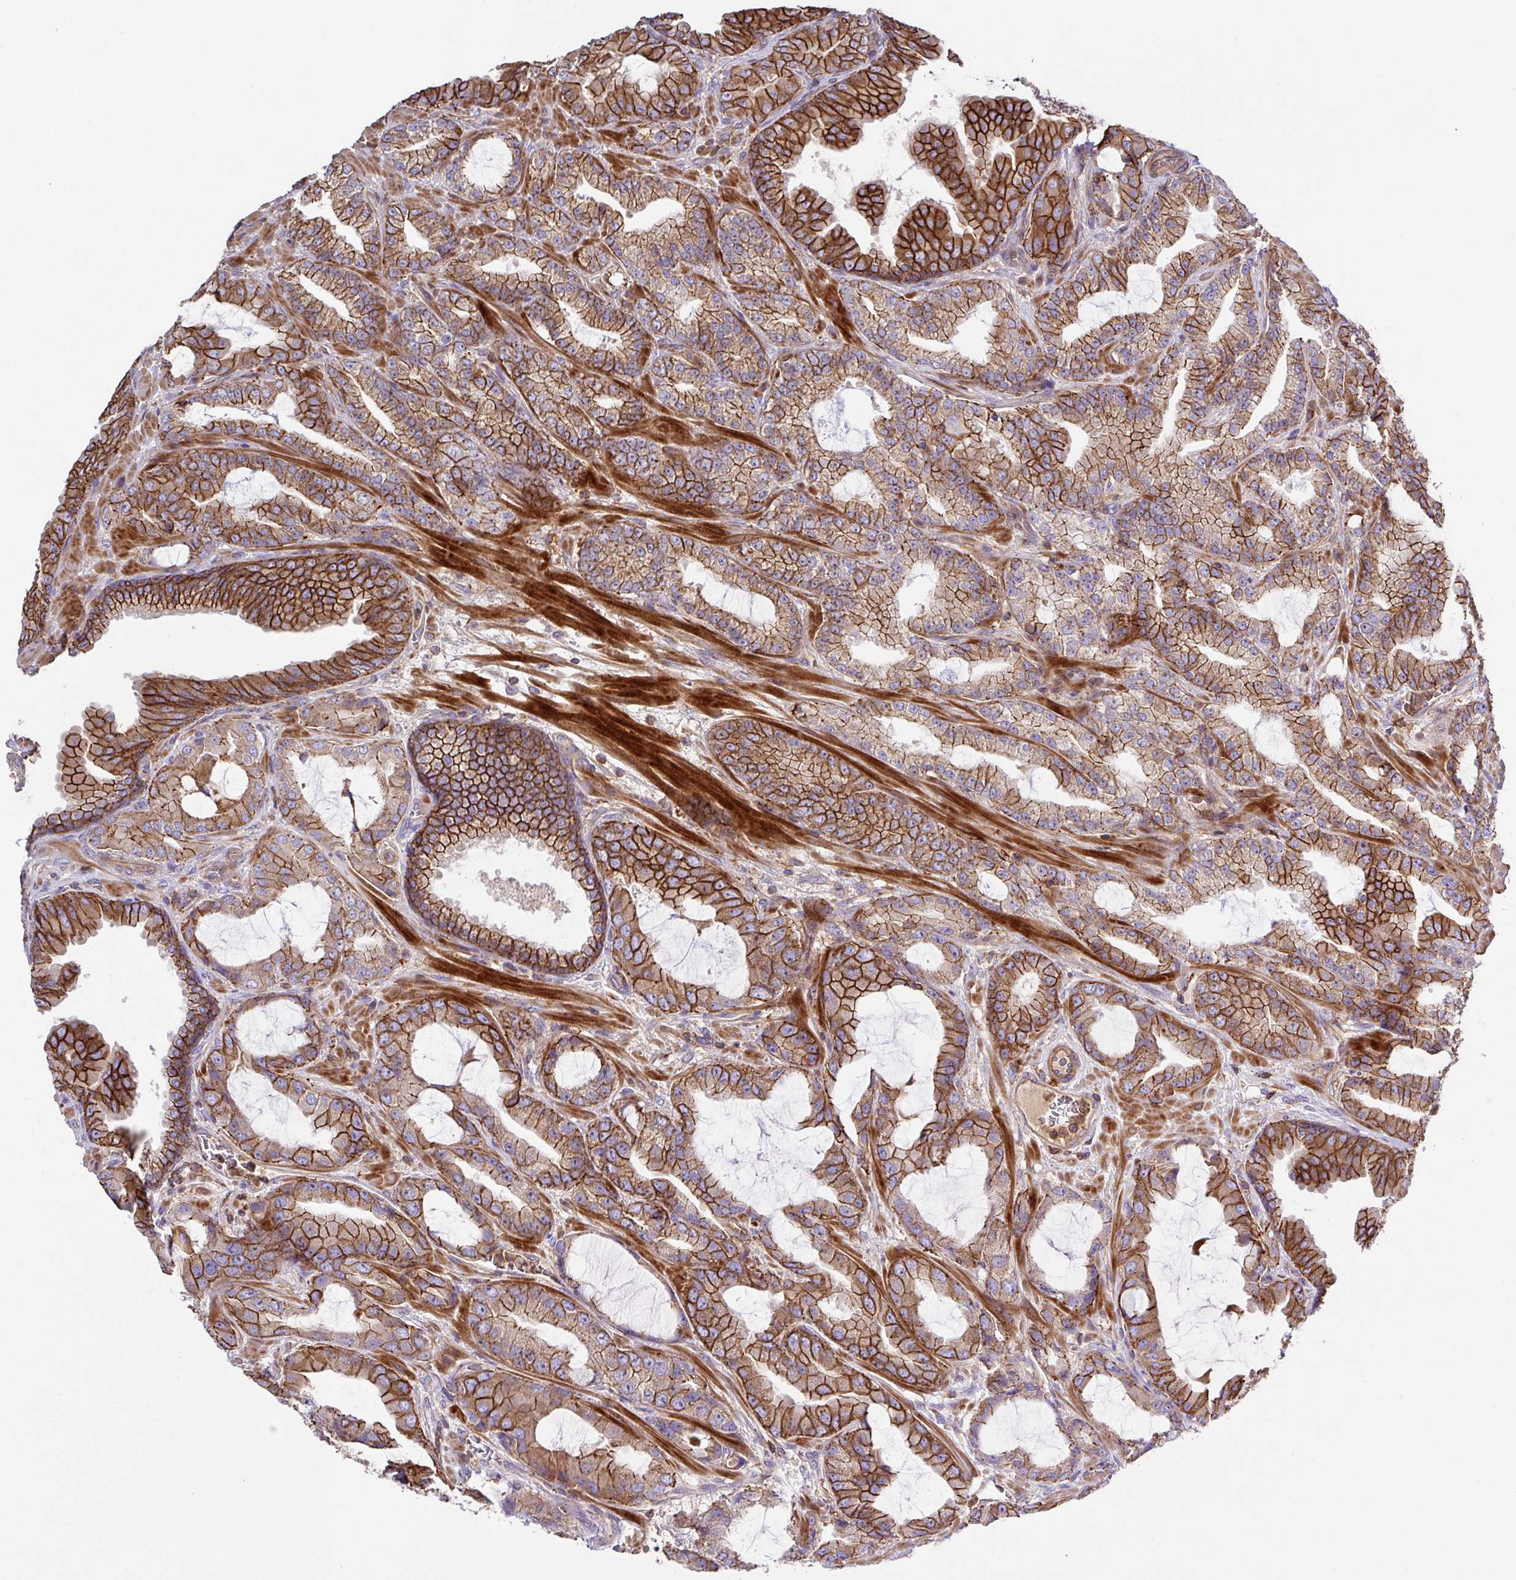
{"staining": {"intensity": "moderate", "quantity": ">75%", "location": "cytoplasmic/membranous"}, "tissue": "prostate cancer", "cell_type": "Tumor cells", "image_type": "cancer", "snomed": [{"axis": "morphology", "description": "Adenocarcinoma, High grade"}, {"axis": "topography", "description": "Prostate"}], "caption": "Protein staining demonstrates moderate cytoplasmic/membranous expression in approximately >75% of tumor cells in prostate cancer (adenocarcinoma (high-grade)).", "gene": "RIC1", "patient": {"sex": "male", "age": 68}}